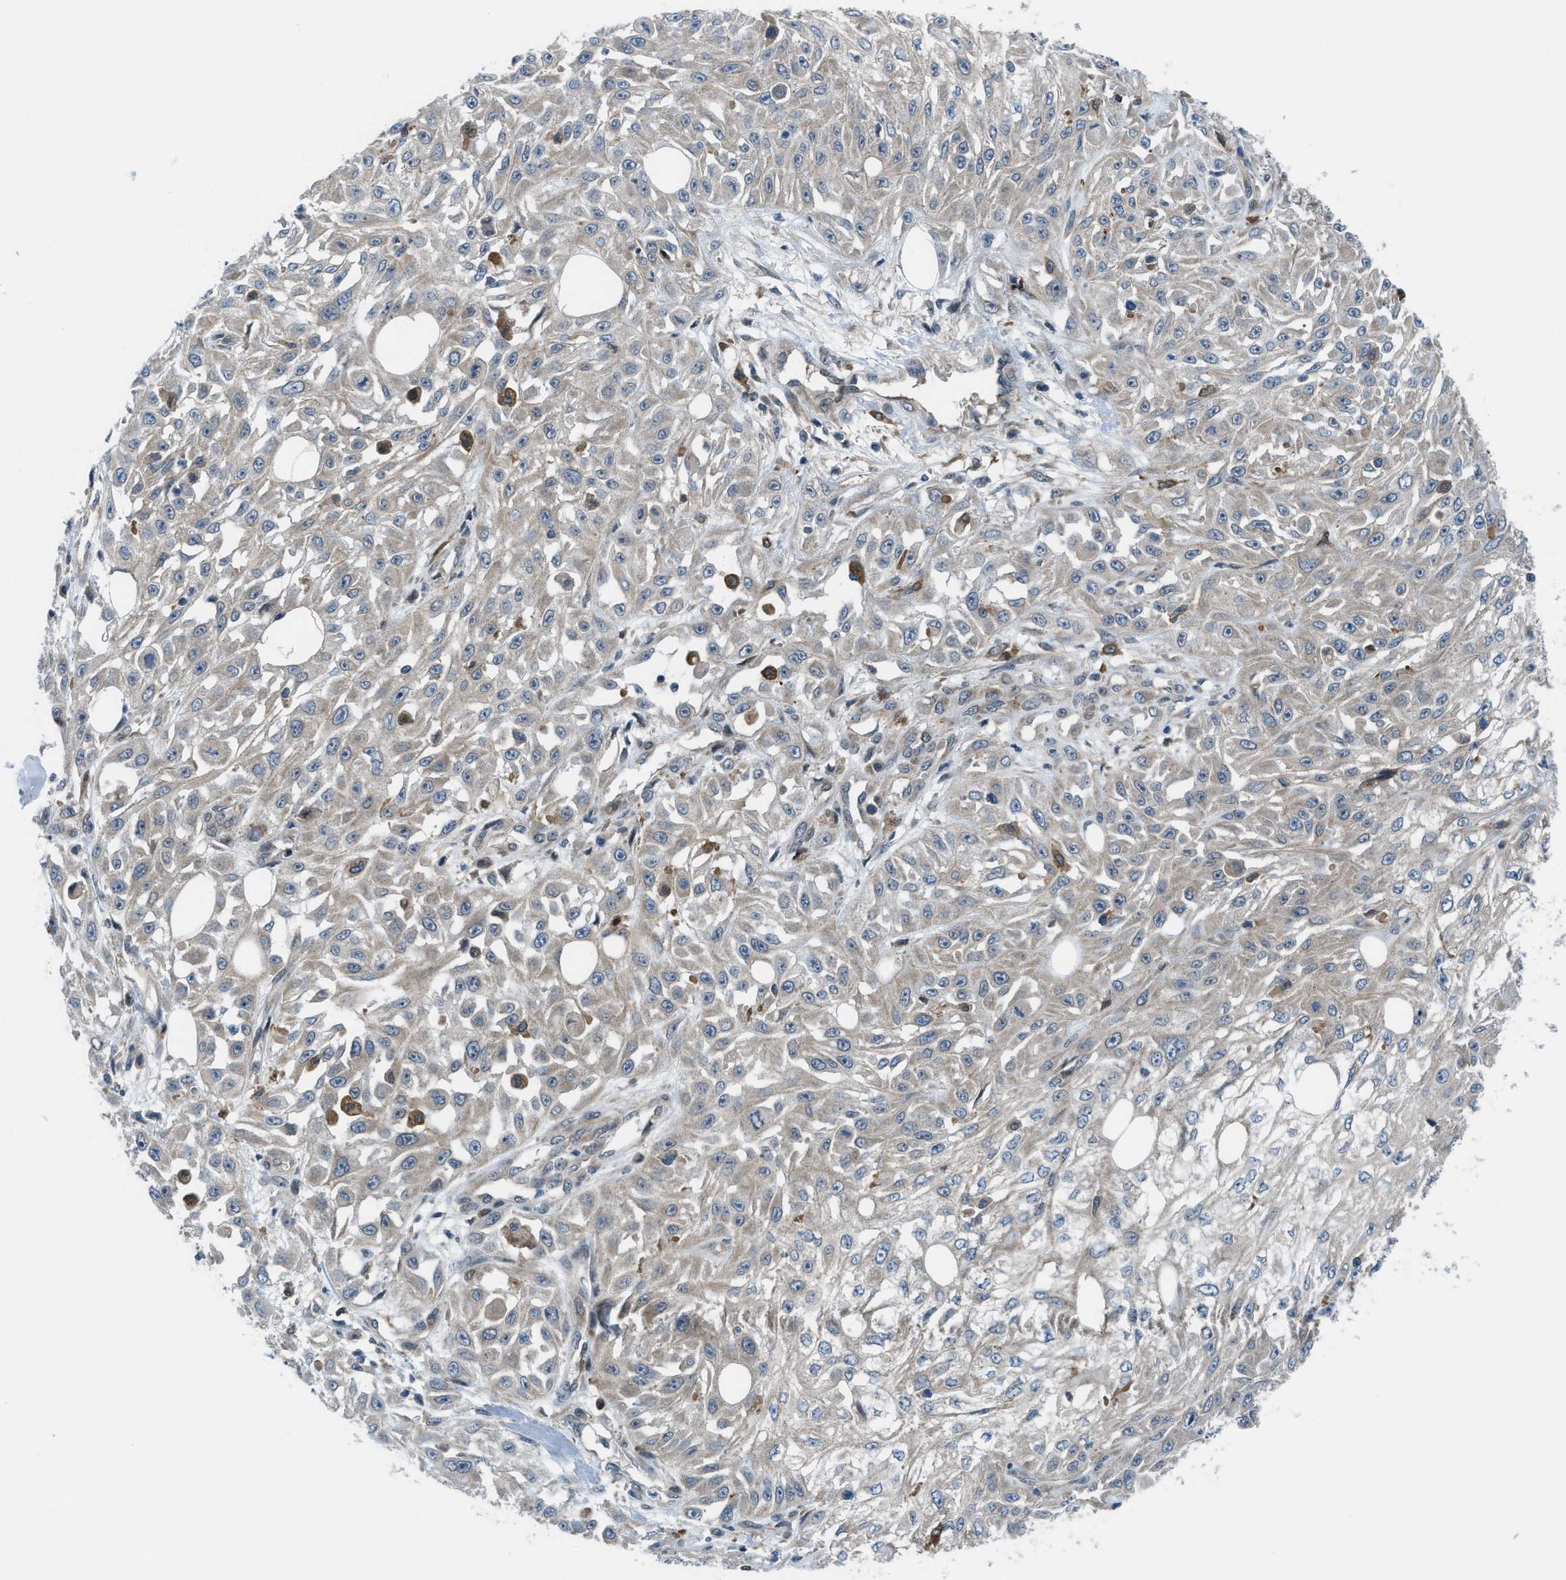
{"staining": {"intensity": "negative", "quantity": "none", "location": "none"}, "tissue": "skin cancer", "cell_type": "Tumor cells", "image_type": "cancer", "snomed": [{"axis": "morphology", "description": "Squamous cell carcinoma, NOS"}, {"axis": "morphology", "description": "Squamous cell carcinoma, metastatic, NOS"}, {"axis": "topography", "description": "Skin"}, {"axis": "topography", "description": "Lymph node"}], "caption": "High power microscopy image of an immunohistochemistry (IHC) image of skin cancer, revealing no significant positivity in tumor cells.", "gene": "BAZ2B", "patient": {"sex": "male", "age": 75}}